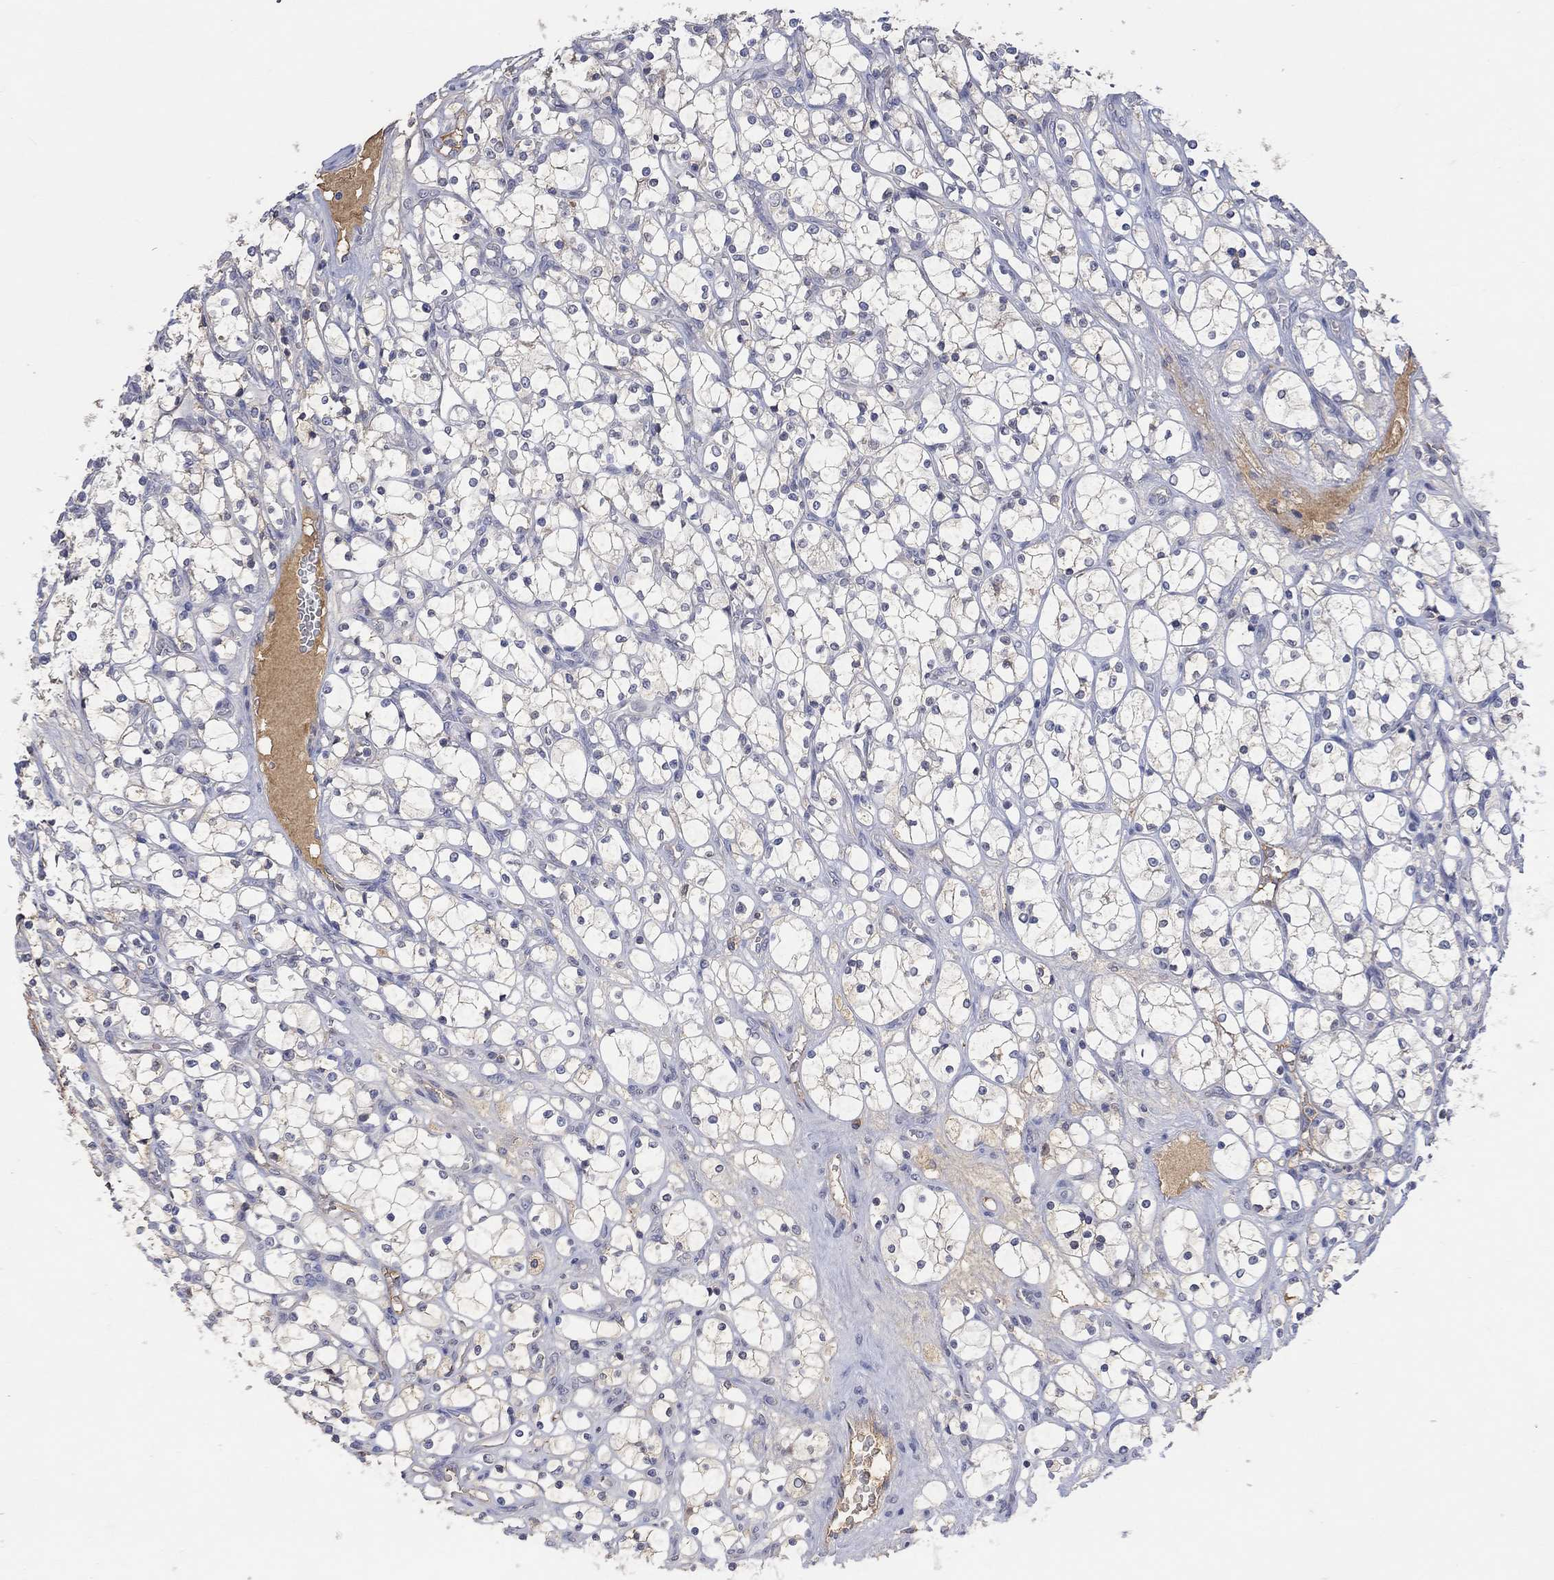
{"staining": {"intensity": "negative", "quantity": "none", "location": "none"}, "tissue": "renal cancer", "cell_type": "Tumor cells", "image_type": "cancer", "snomed": [{"axis": "morphology", "description": "Adenocarcinoma, NOS"}, {"axis": "topography", "description": "Kidney"}], "caption": "Renal cancer (adenocarcinoma) was stained to show a protein in brown. There is no significant positivity in tumor cells.", "gene": "MSTN", "patient": {"sex": "female", "age": 69}}